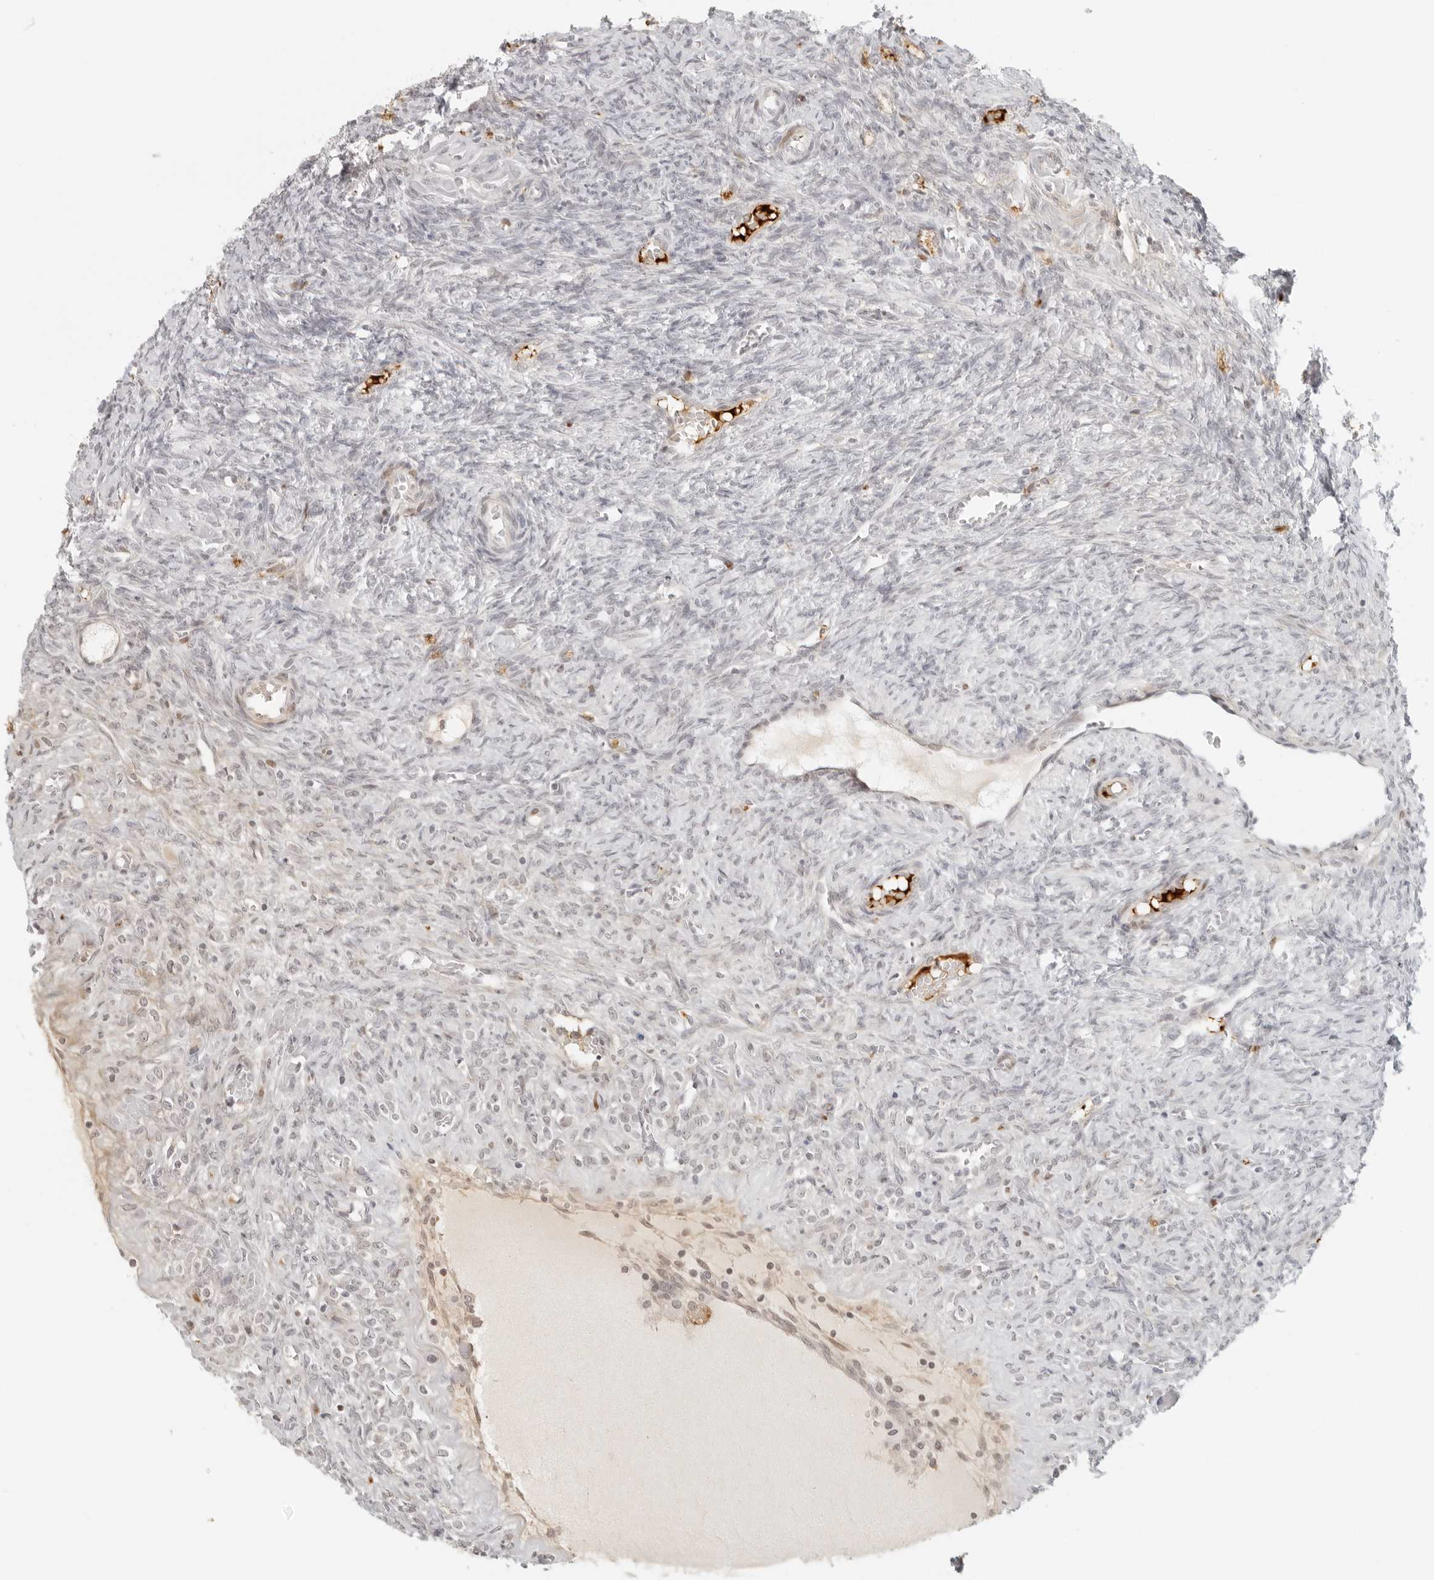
{"staining": {"intensity": "negative", "quantity": "none", "location": "none"}, "tissue": "ovary", "cell_type": "Follicle cells", "image_type": "normal", "snomed": [{"axis": "morphology", "description": "Normal tissue, NOS"}, {"axis": "topography", "description": "Ovary"}], "caption": "This is a image of immunohistochemistry staining of benign ovary, which shows no positivity in follicle cells. Brightfield microscopy of immunohistochemistry stained with DAB (3,3'-diaminobenzidine) (brown) and hematoxylin (blue), captured at high magnification.", "gene": "ZNF678", "patient": {"sex": "female", "age": 41}}